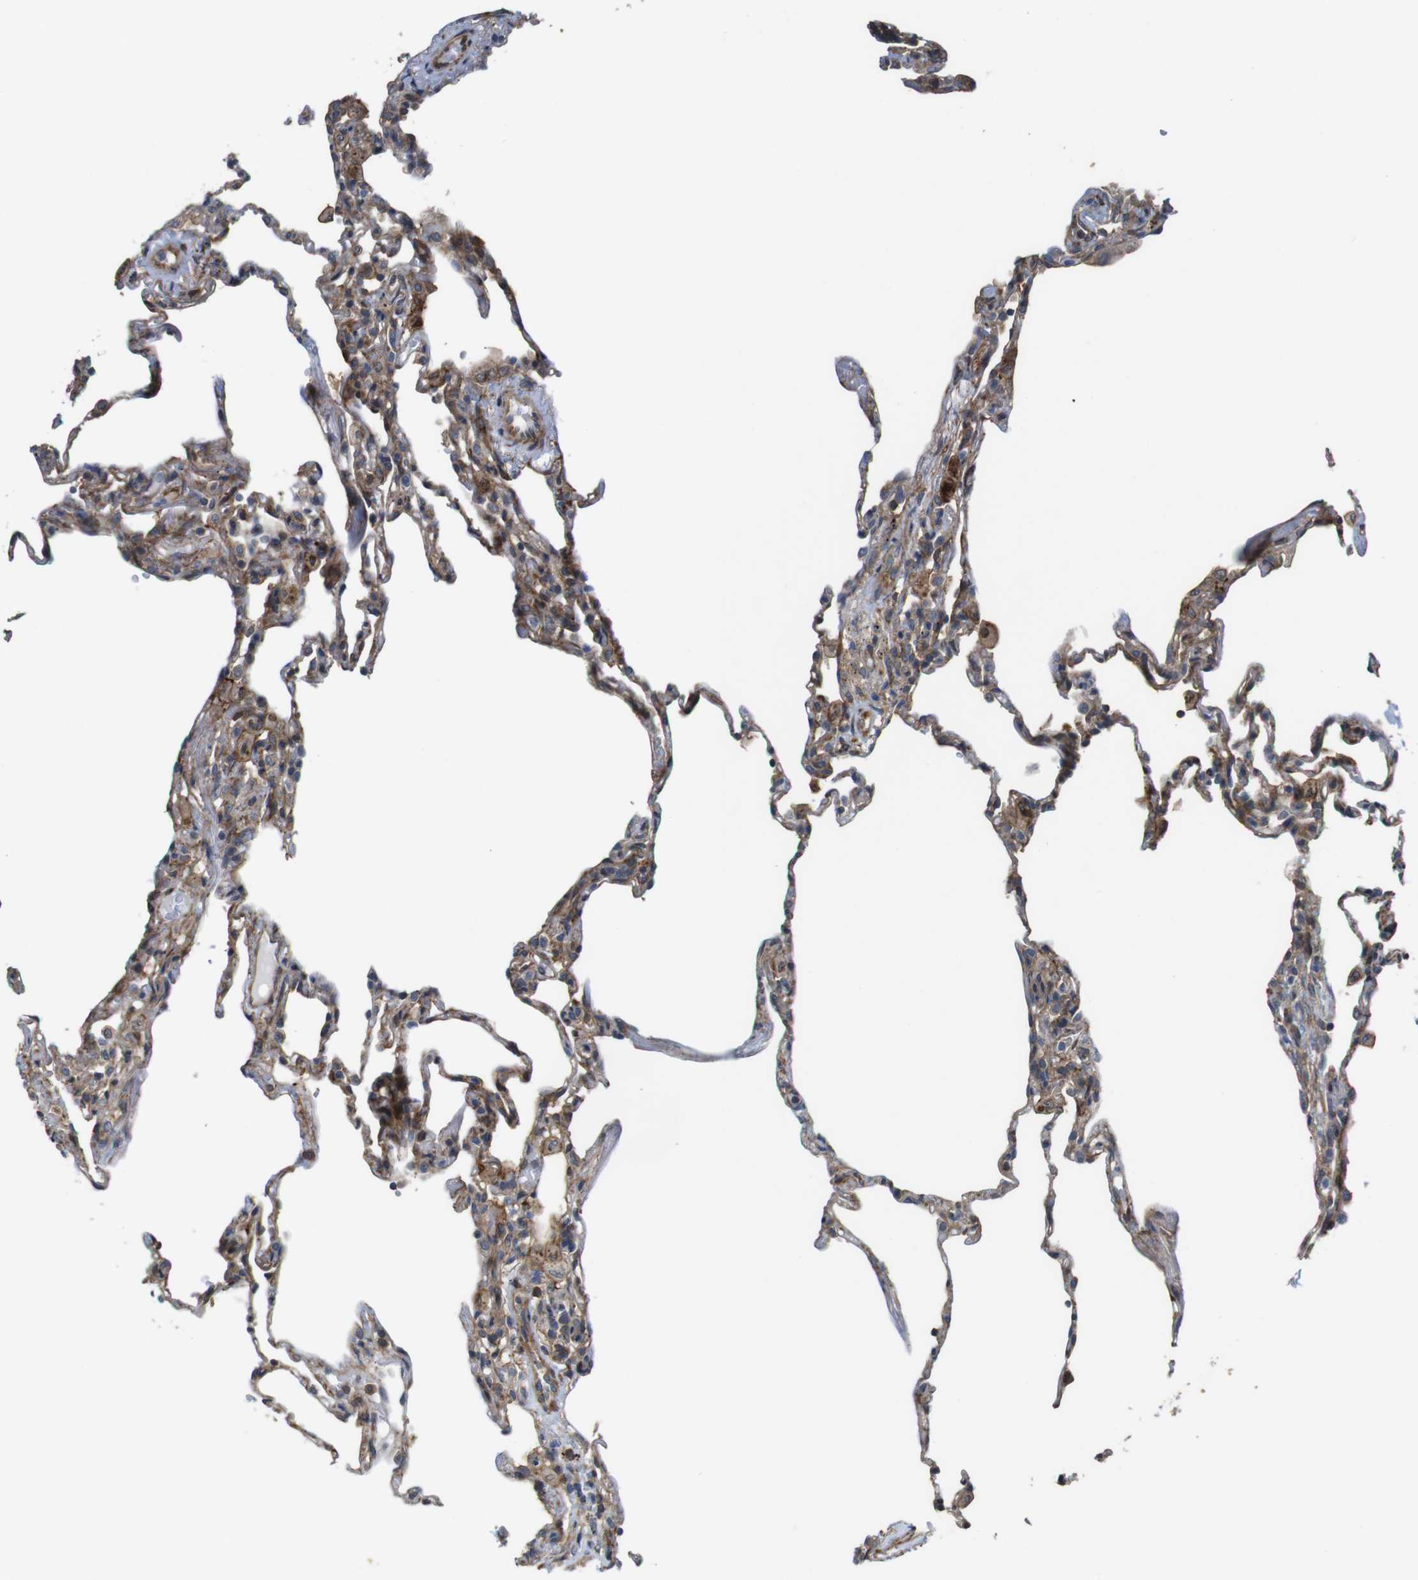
{"staining": {"intensity": "moderate", "quantity": "25%-75%", "location": "cytoplasmic/membranous"}, "tissue": "lung", "cell_type": "Alveolar cells", "image_type": "normal", "snomed": [{"axis": "morphology", "description": "Normal tissue, NOS"}, {"axis": "topography", "description": "Lung"}], "caption": "Moderate cytoplasmic/membranous expression is seen in approximately 25%-75% of alveolar cells in benign lung. The staining was performed using DAB, with brown indicating positive protein expression. Nuclei are stained blue with hematoxylin.", "gene": "PCOLCE2", "patient": {"sex": "male", "age": 59}}